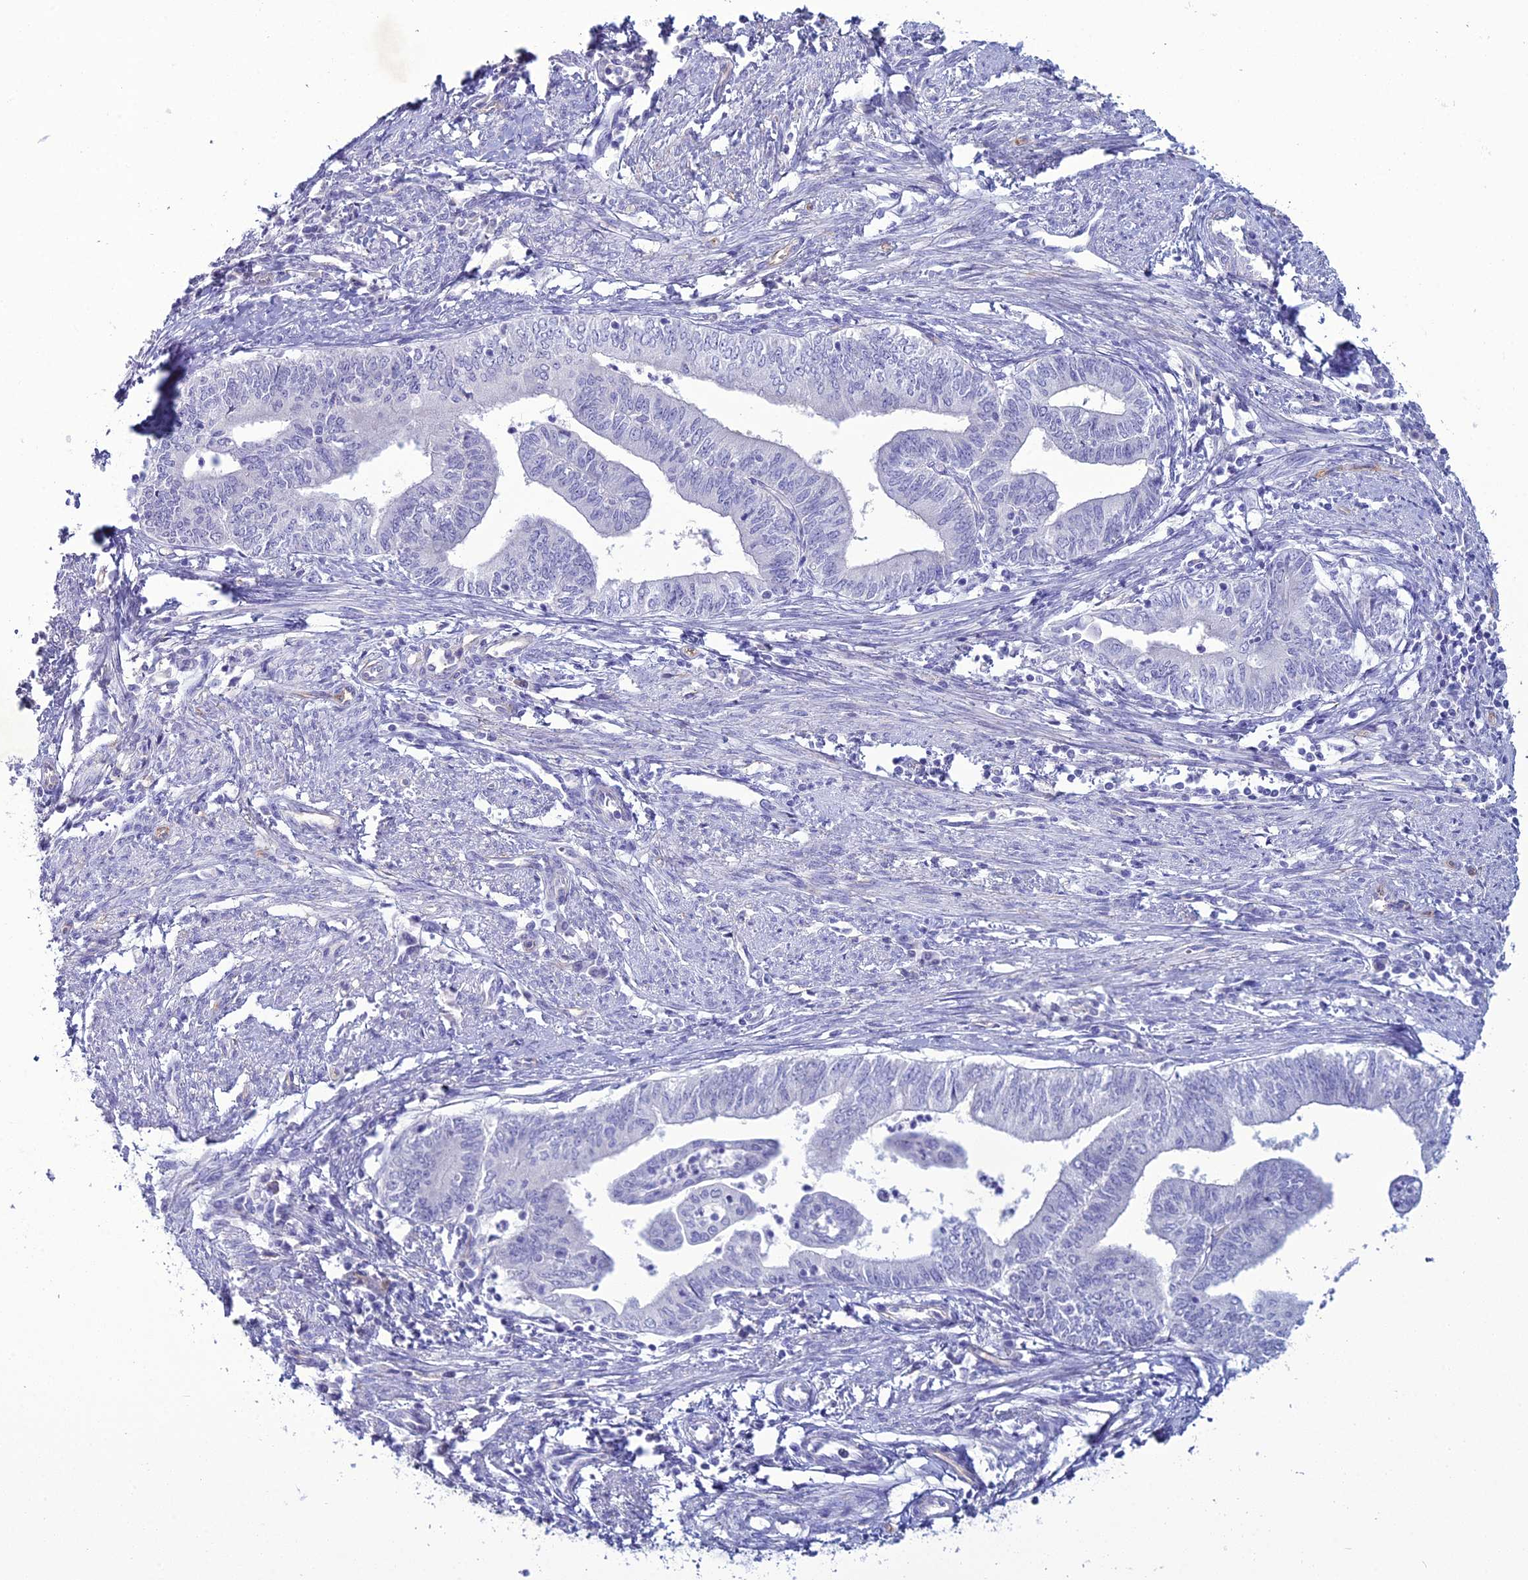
{"staining": {"intensity": "negative", "quantity": "none", "location": "none"}, "tissue": "endometrial cancer", "cell_type": "Tumor cells", "image_type": "cancer", "snomed": [{"axis": "morphology", "description": "Adenocarcinoma, NOS"}, {"axis": "topography", "description": "Endometrium"}], "caption": "Protein analysis of endometrial cancer (adenocarcinoma) reveals no significant expression in tumor cells. (Stains: DAB IHC with hematoxylin counter stain, Microscopy: brightfield microscopy at high magnification).", "gene": "ACE", "patient": {"sex": "female", "age": 66}}